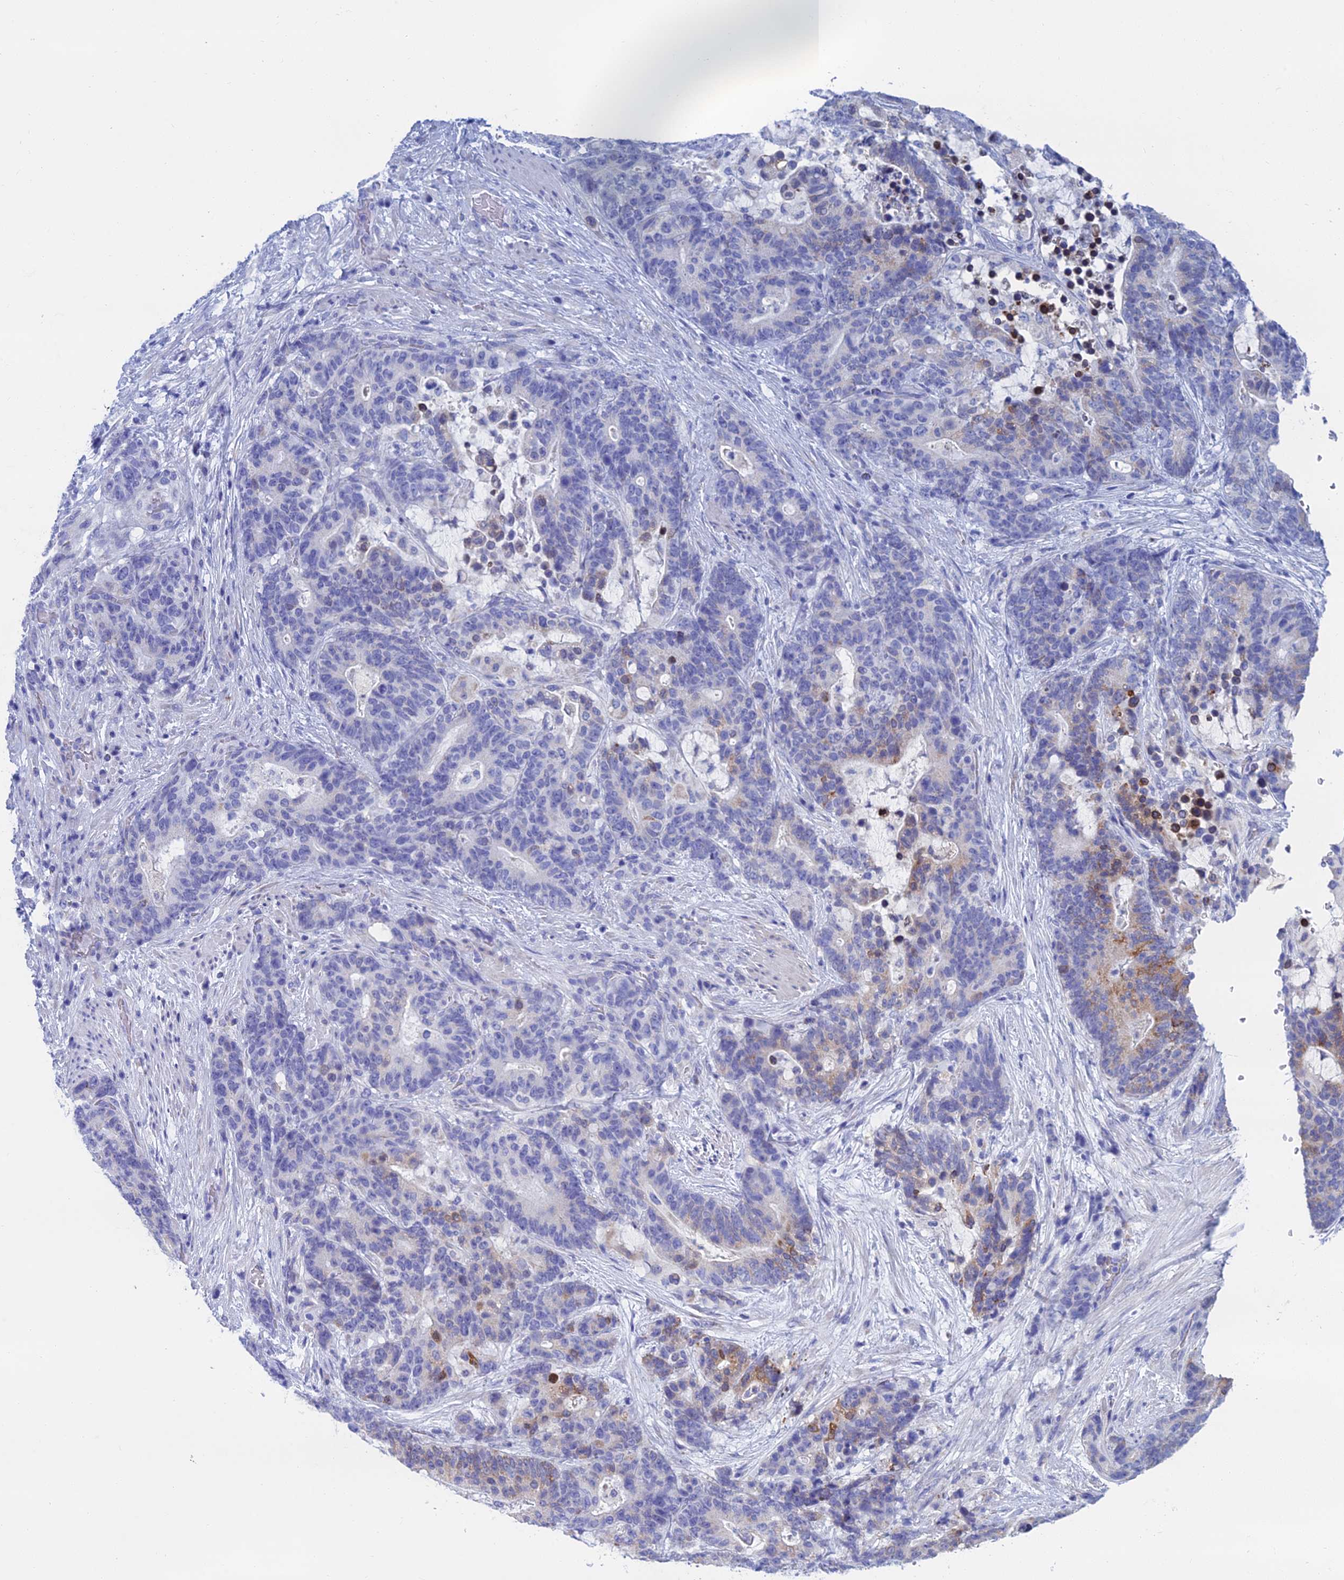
{"staining": {"intensity": "moderate", "quantity": "<25%", "location": "cytoplasmic/membranous"}, "tissue": "stomach cancer", "cell_type": "Tumor cells", "image_type": "cancer", "snomed": [{"axis": "morphology", "description": "Normal tissue, NOS"}, {"axis": "morphology", "description": "Adenocarcinoma, NOS"}, {"axis": "topography", "description": "Stomach"}], "caption": "A photomicrograph of human stomach adenocarcinoma stained for a protein shows moderate cytoplasmic/membranous brown staining in tumor cells.", "gene": "CFAP210", "patient": {"sex": "female", "age": 64}}